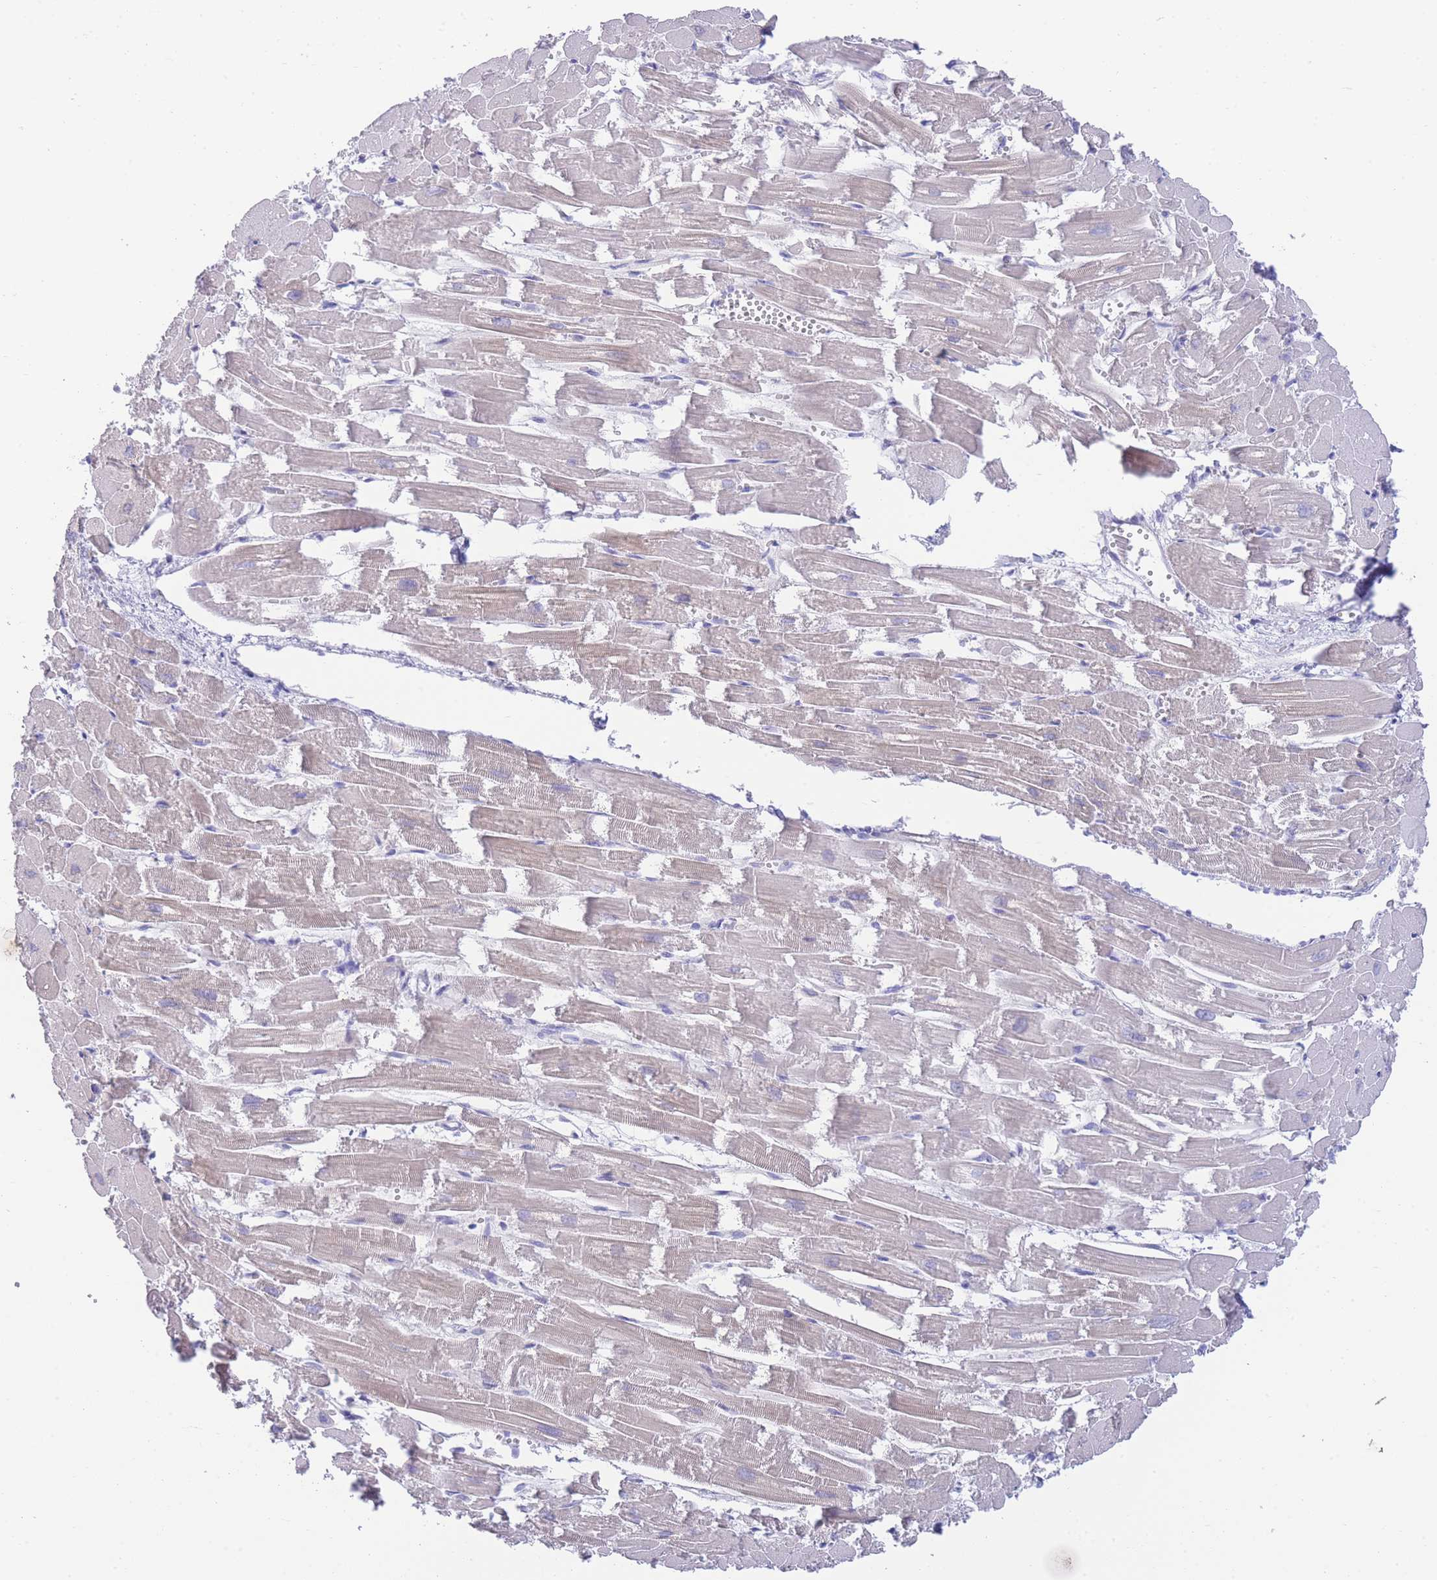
{"staining": {"intensity": "weak", "quantity": ">75%", "location": "cytoplasmic/membranous"}, "tissue": "heart muscle", "cell_type": "Cardiomyocytes", "image_type": "normal", "snomed": [{"axis": "morphology", "description": "Normal tissue, NOS"}, {"axis": "topography", "description": "Heart"}], "caption": "Immunohistochemistry (DAB) staining of normal heart muscle shows weak cytoplasmic/membranous protein expression in about >75% of cardiomyocytes.", "gene": "LRRC37A2", "patient": {"sex": "male", "age": 54}}